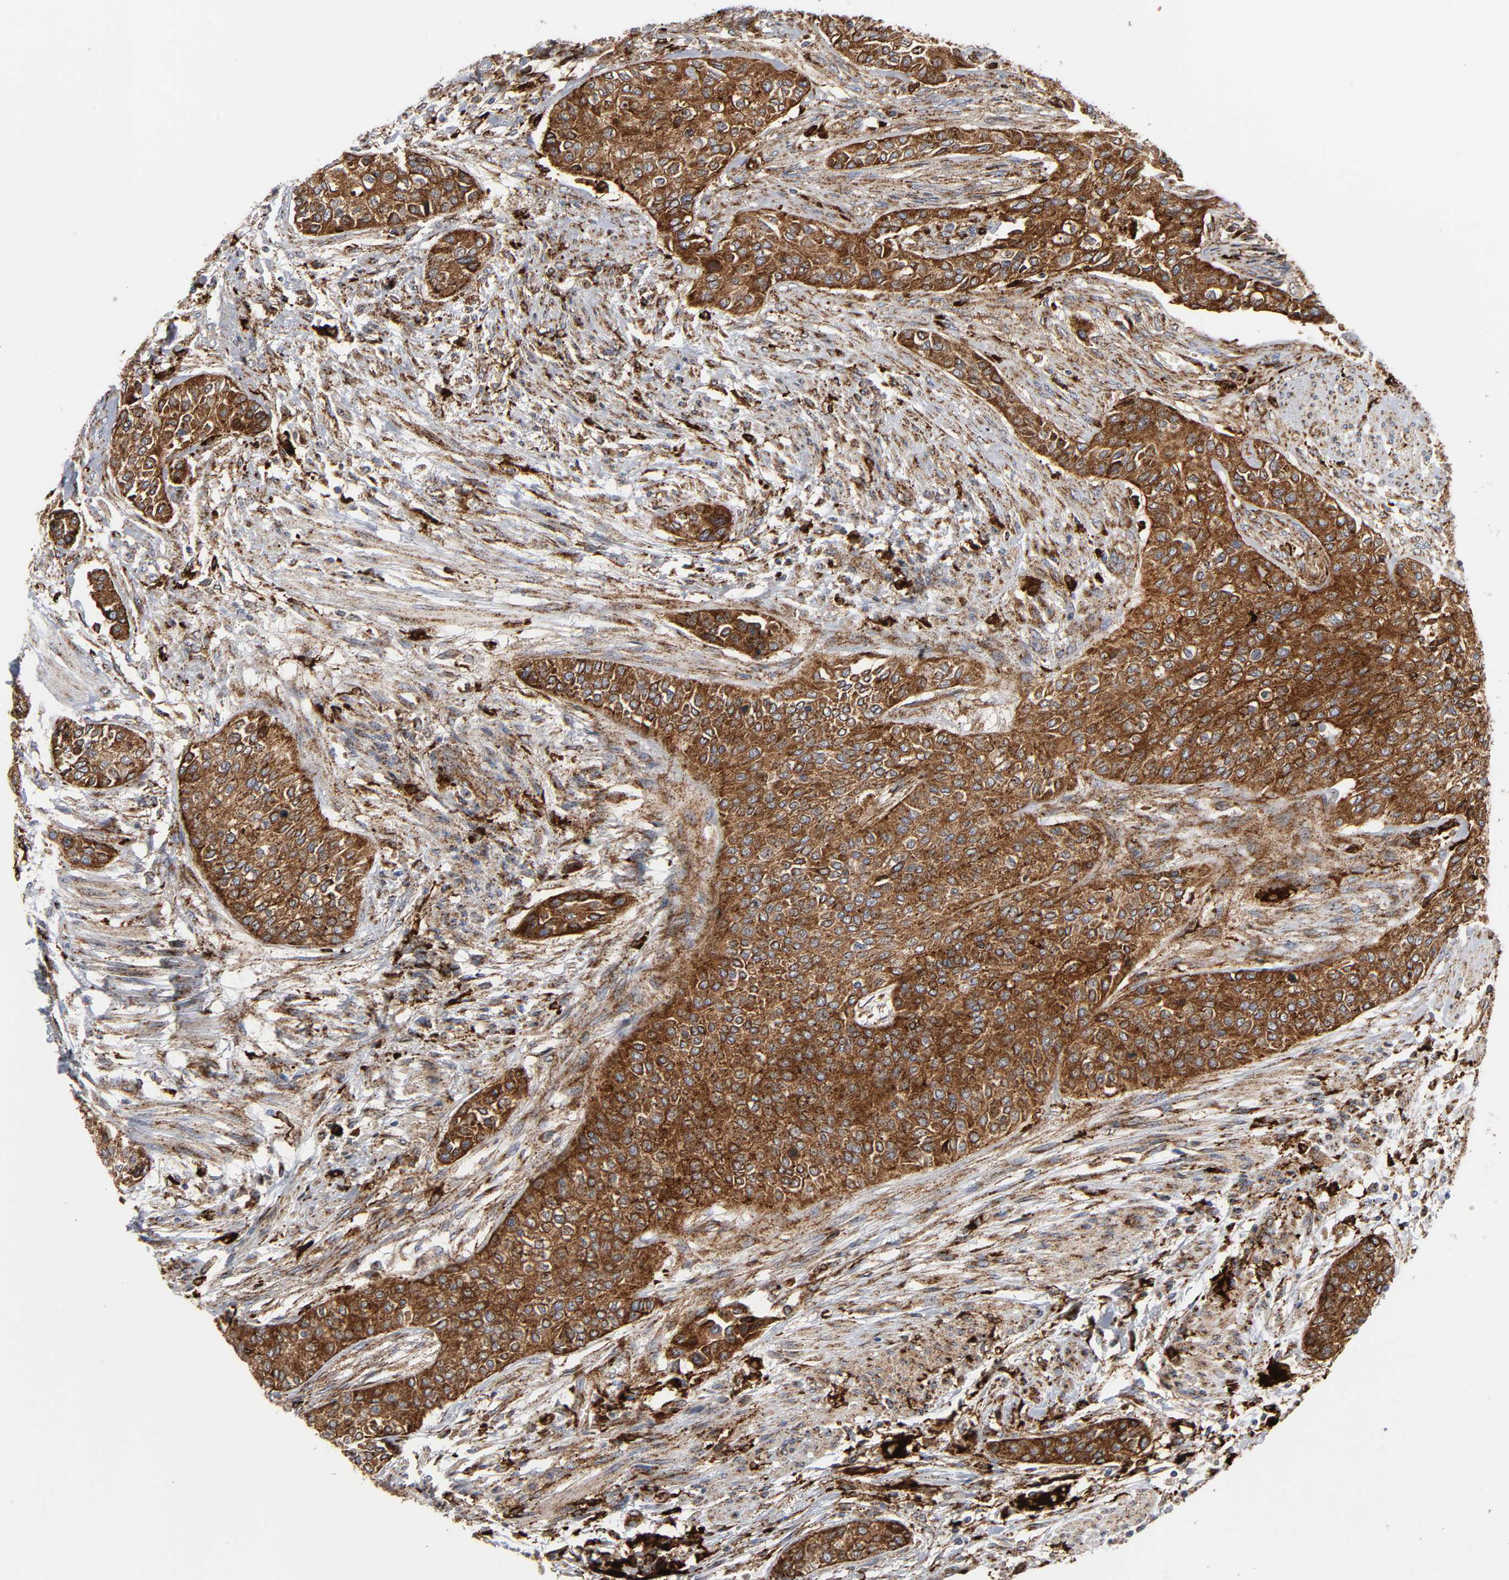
{"staining": {"intensity": "strong", "quantity": ">75%", "location": "cytoplasmic/membranous"}, "tissue": "urothelial cancer", "cell_type": "Tumor cells", "image_type": "cancer", "snomed": [{"axis": "morphology", "description": "Urothelial carcinoma, High grade"}, {"axis": "topography", "description": "Urinary bladder"}], "caption": "Immunohistochemical staining of high-grade urothelial carcinoma demonstrates high levels of strong cytoplasmic/membranous positivity in about >75% of tumor cells.", "gene": "PSAP", "patient": {"sex": "male", "age": 74}}